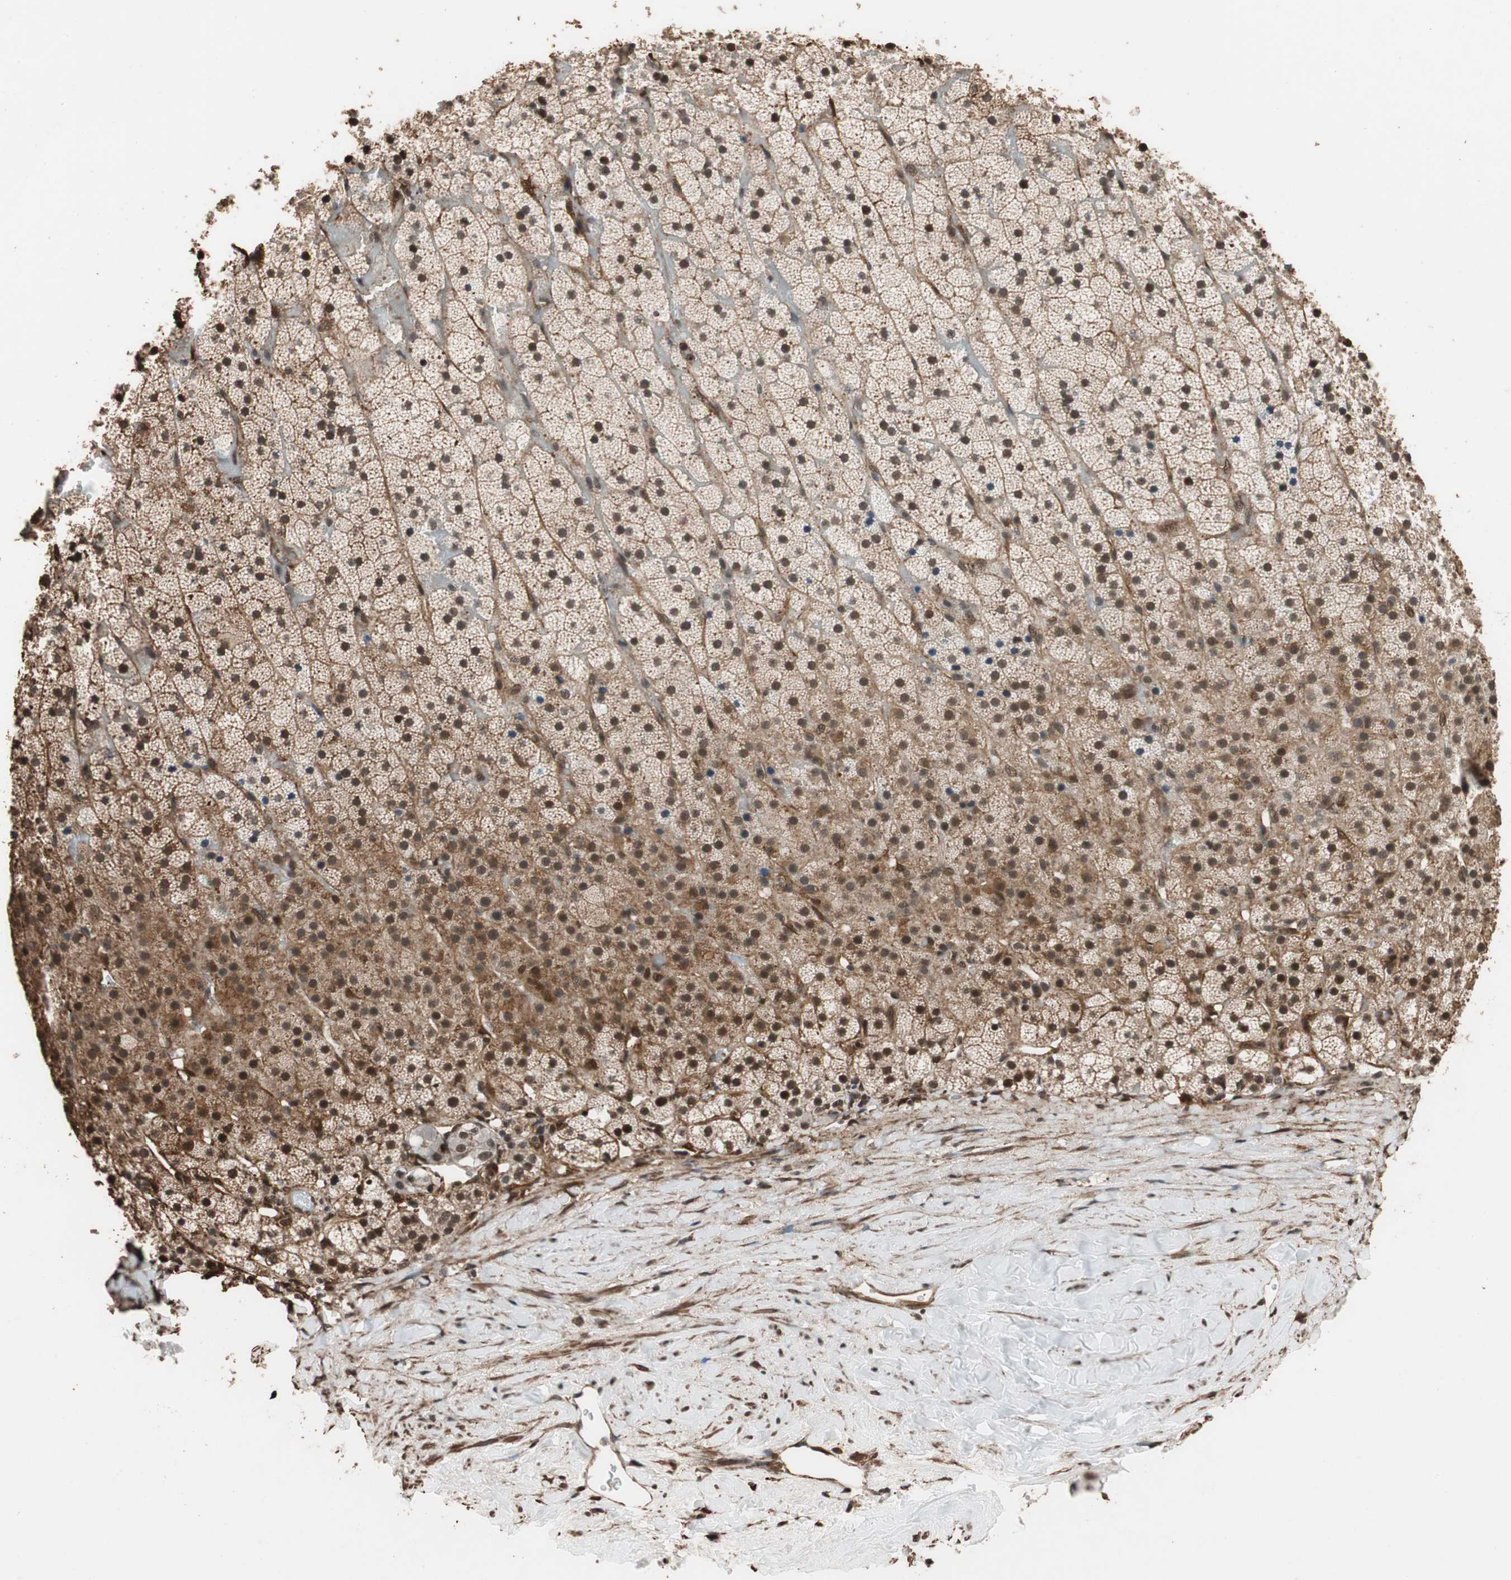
{"staining": {"intensity": "strong", "quantity": ">75%", "location": "cytoplasmic/membranous,nuclear"}, "tissue": "adrenal gland", "cell_type": "Glandular cells", "image_type": "normal", "snomed": [{"axis": "morphology", "description": "Normal tissue, NOS"}, {"axis": "topography", "description": "Adrenal gland"}], "caption": "An image of adrenal gland stained for a protein displays strong cytoplasmic/membranous,nuclear brown staining in glandular cells. The staining is performed using DAB (3,3'-diaminobenzidine) brown chromogen to label protein expression. The nuclei are counter-stained blue using hematoxylin.", "gene": "CDC5L", "patient": {"sex": "male", "age": 35}}